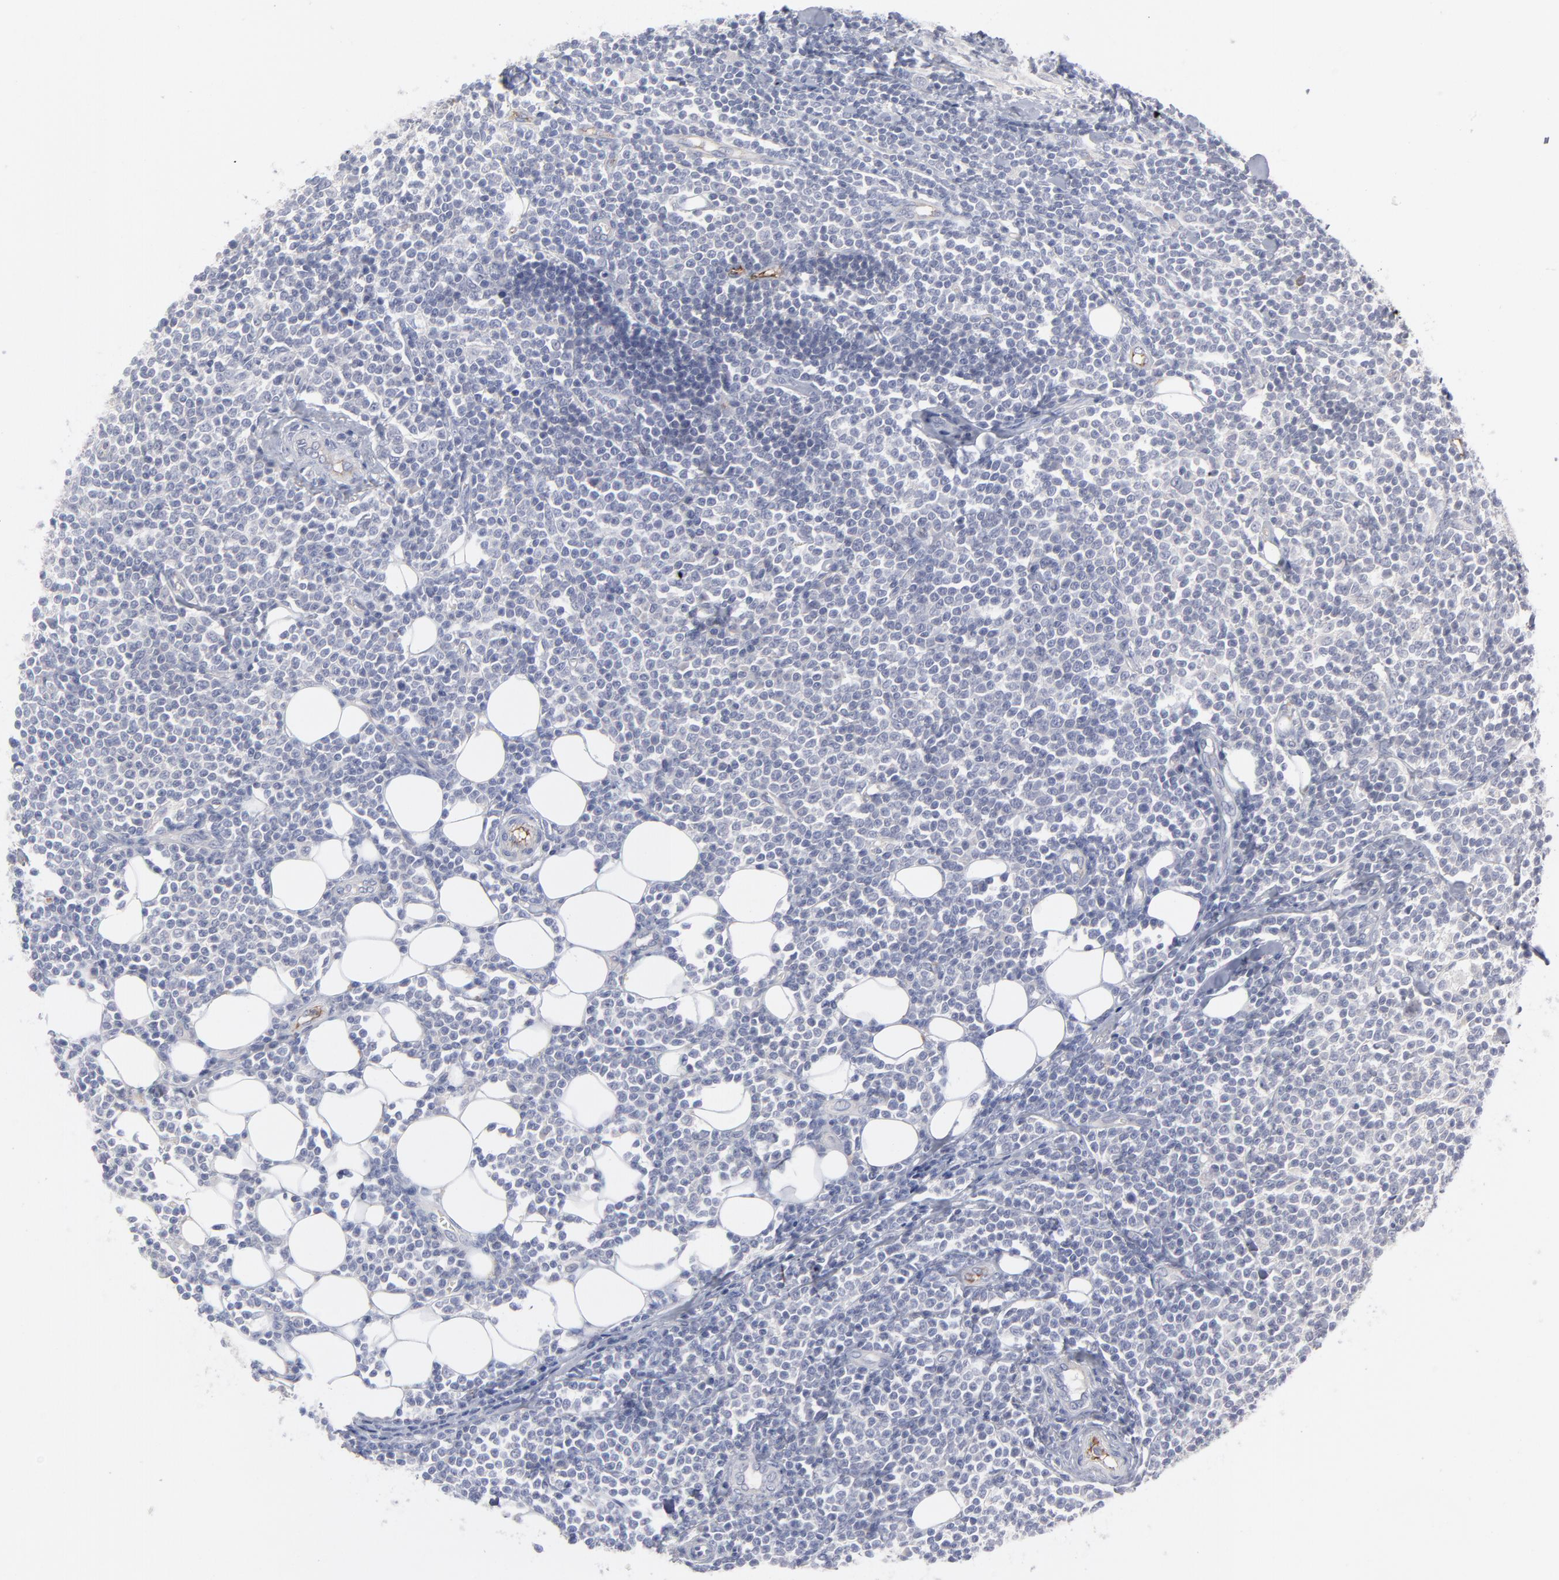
{"staining": {"intensity": "negative", "quantity": "none", "location": "none"}, "tissue": "lymphoma", "cell_type": "Tumor cells", "image_type": "cancer", "snomed": [{"axis": "morphology", "description": "Malignant lymphoma, non-Hodgkin's type, Low grade"}, {"axis": "topography", "description": "Soft tissue"}], "caption": "Immunohistochemical staining of lymphoma displays no significant expression in tumor cells.", "gene": "CCR3", "patient": {"sex": "male", "age": 92}}